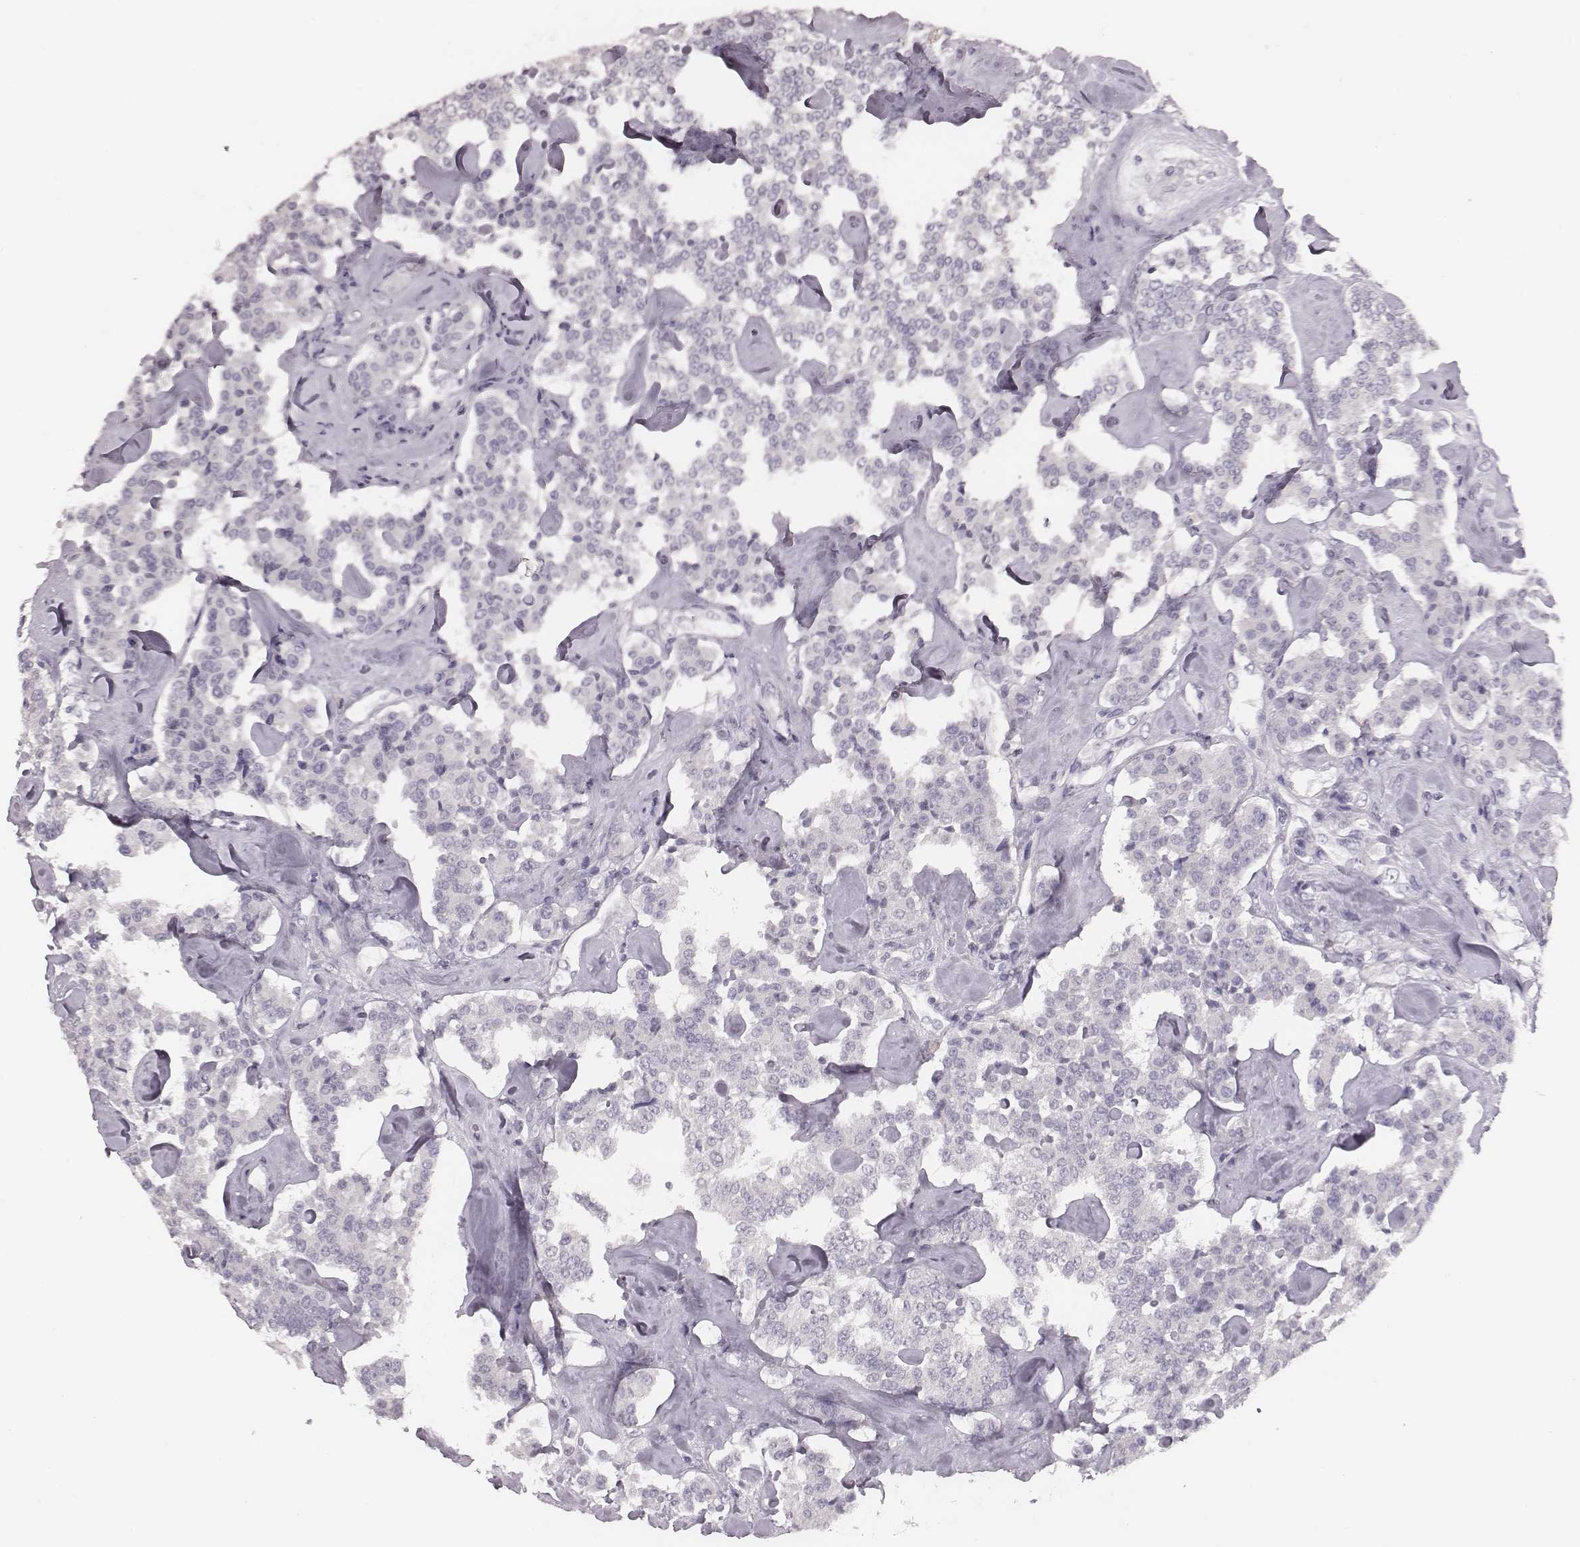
{"staining": {"intensity": "negative", "quantity": "none", "location": "none"}, "tissue": "carcinoid", "cell_type": "Tumor cells", "image_type": "cancer", "snomed": [{"axis": "morphology", "description": "Carcinoid, malignant, NOS"}, {"axis": "topography", "description": "Pancreas"}], "caption": "A histopathology image of carcinoid stained for a protein reveals no brown staining in tumor cells. (IHC, brightfield microscopy, high magnification).", "gene": "CSHL1", "patient": {"sex": "male", "age": 41}}